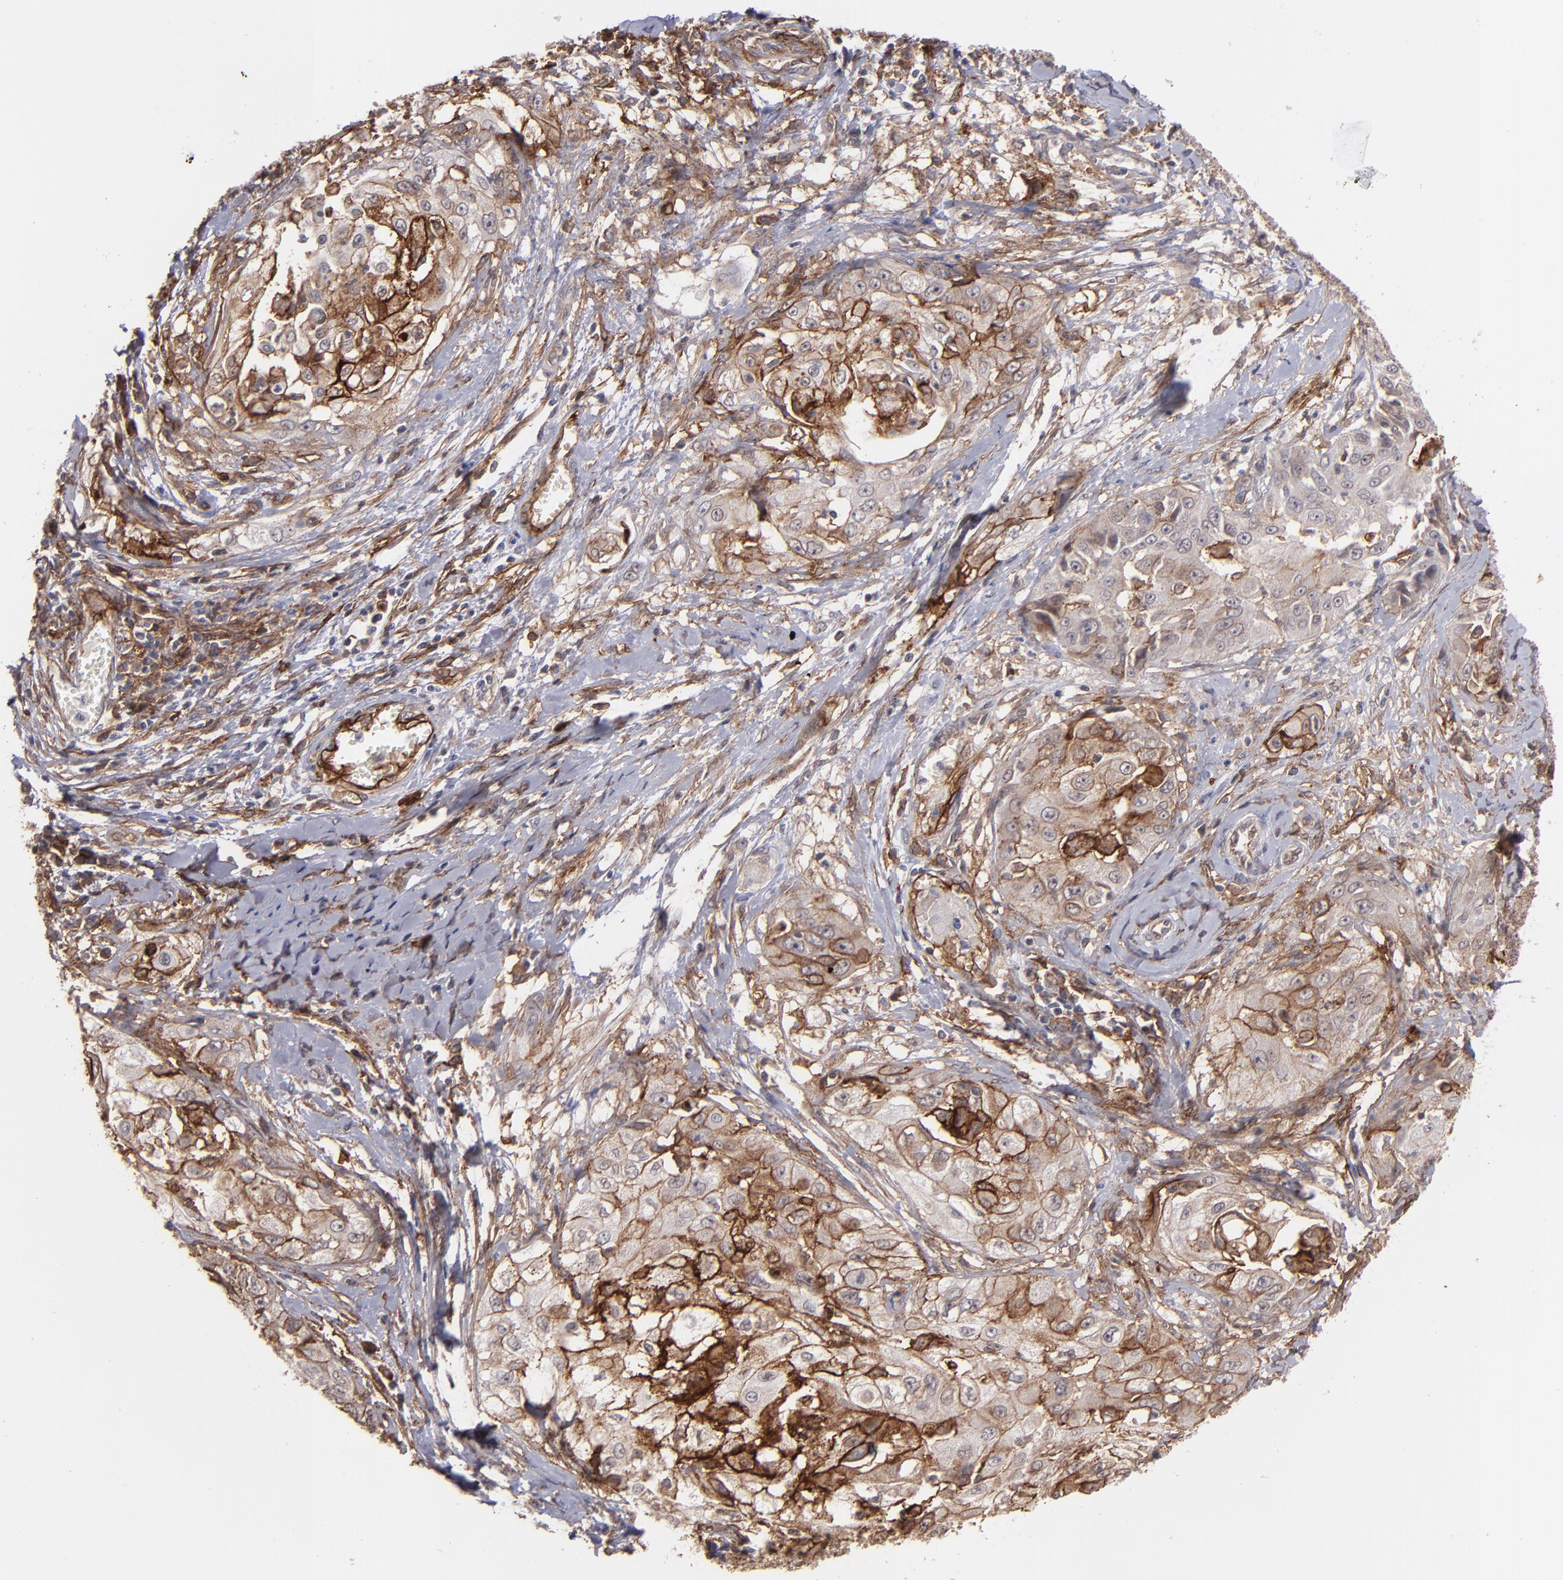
{"staining": {"intensity": "moderate", "quantity": "25%-75%", "location": "cytoplasmic/membranous"}, "tissue": "cervical cancer", "cell_type": "Tumor cells", "image_type": "cancer", "snomed": [{"axis": "morphology", "description": "Squamous cell carcinoma, NOS"}, {"axis": "topography", "description": "Cervix"}], "caption": "Cervical squamous cell carcinoma stained for a protein exhibits moderate cytoplasmic/membranous positivity in tumor cells.", "gene": "ICAM1", "patient": {"sex": "female", "age": 64}}